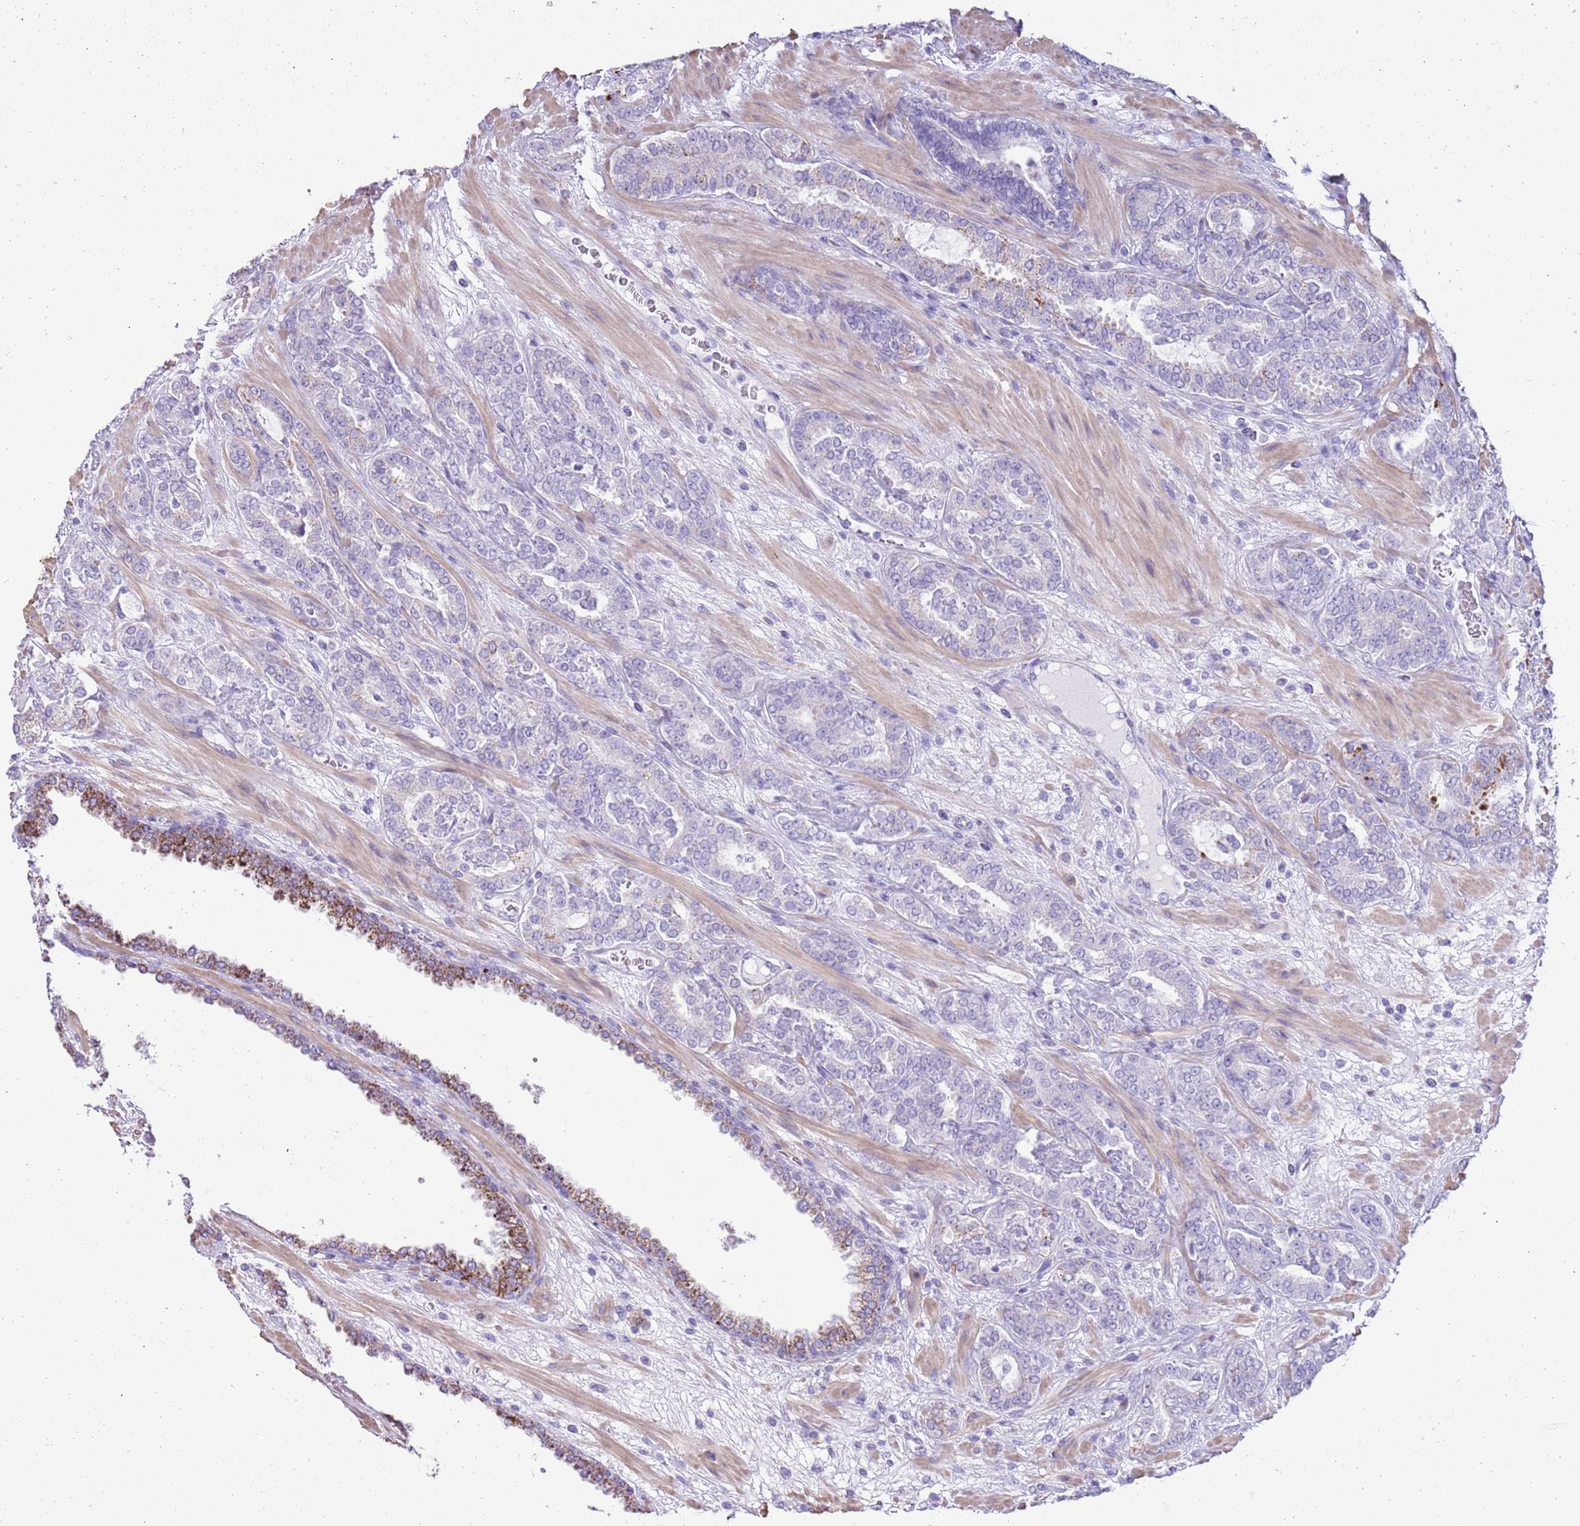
{"staining": {"intensity": "negative", "quantity": "none", "location": "none"}, "tissue": "prostate cancer", "cell_type": "Tumor cells", "image_type": "cancer", "snomed": [{"axis": "morphology", "description": "Adenocarcinoma, High grade"}, {"axis": "topography", "description": "Prostate"}], "caption": "This is a histopathology image of immunohistochemistry (IHC) staining of prostate cancer, which shows no positivity in tumor cells.", "gene": "SLC7A14", "patient": {"sex": "male", "age": 71}}